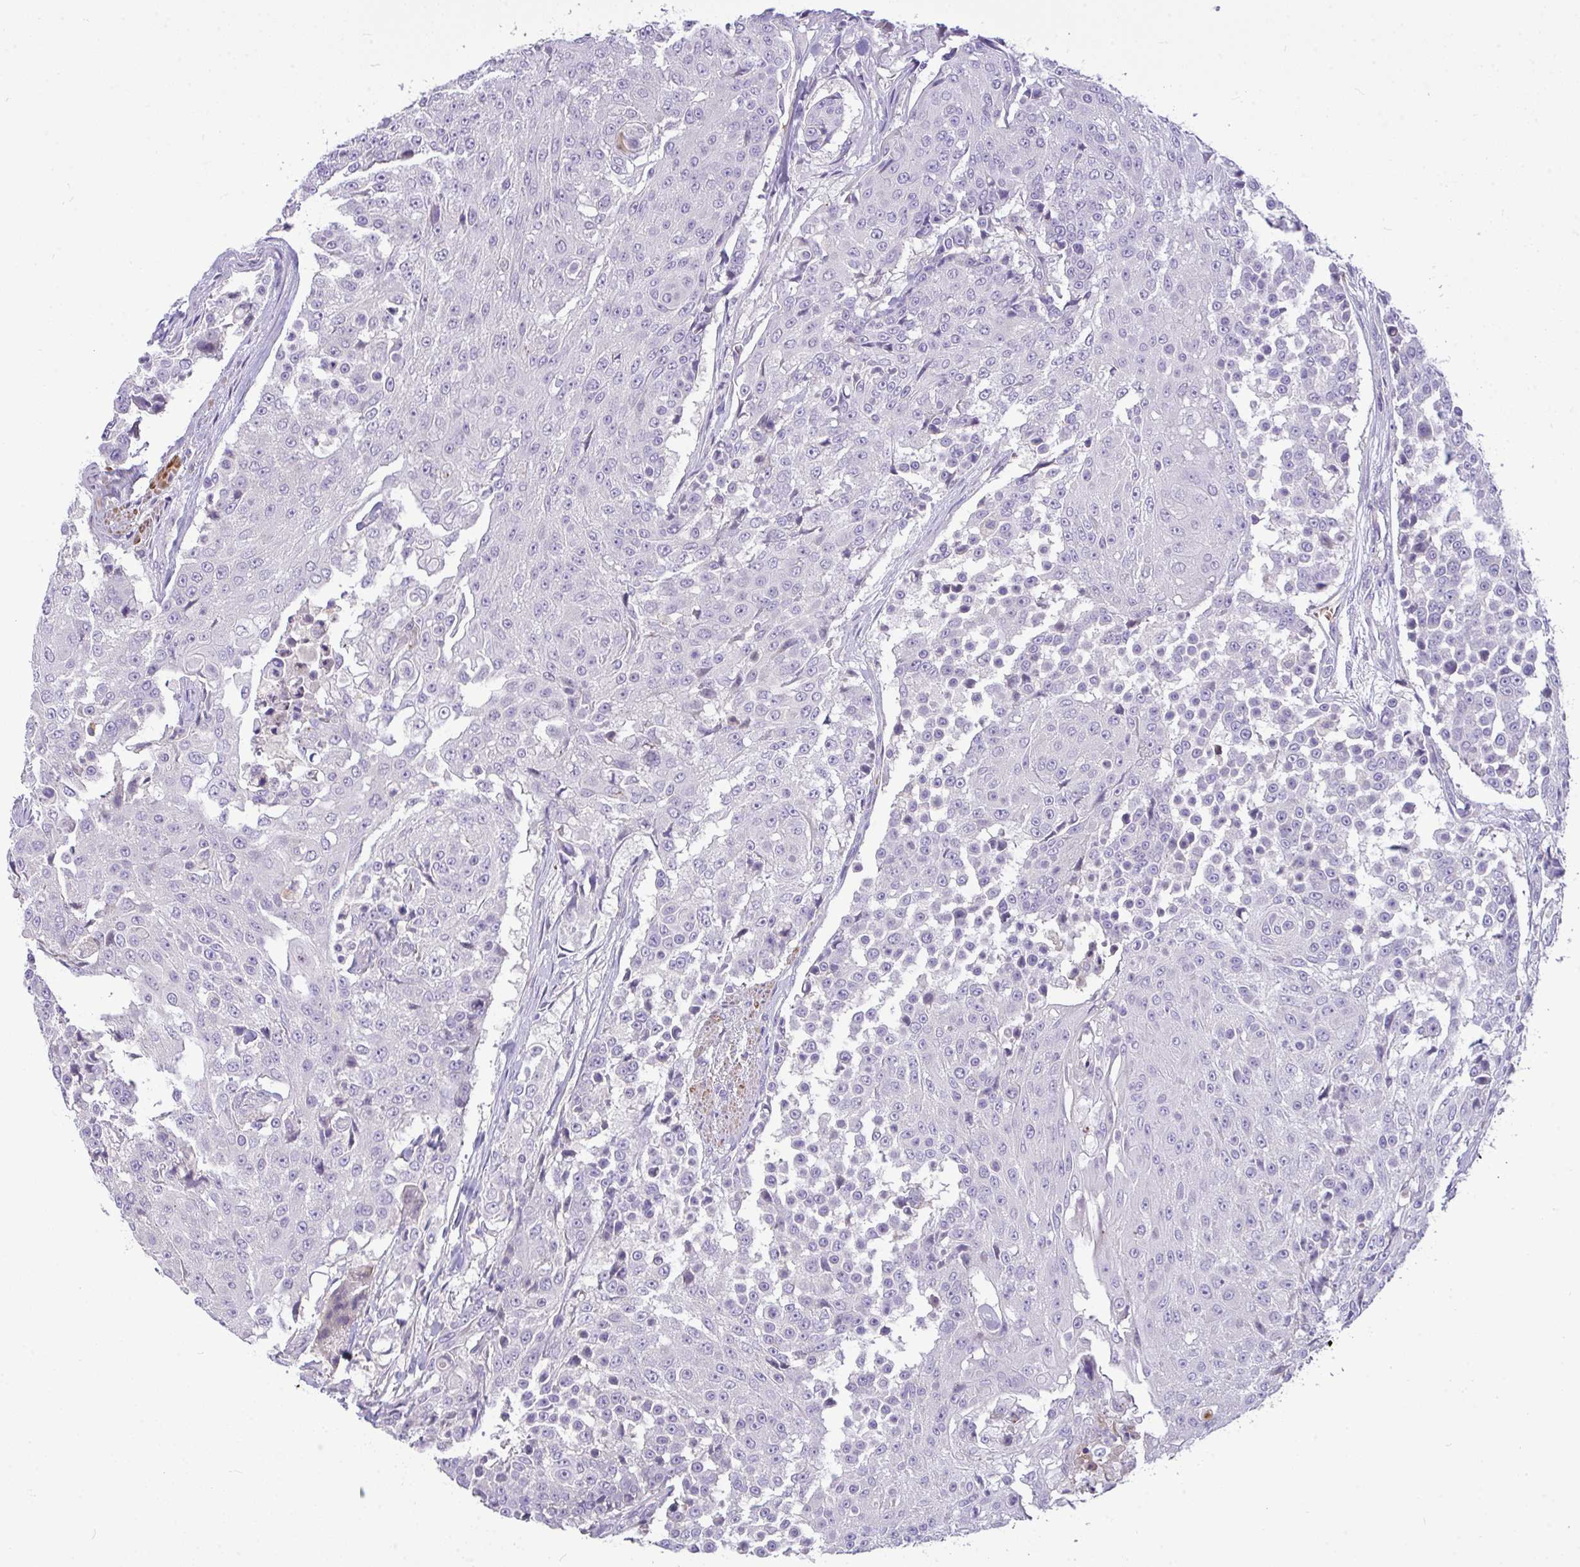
{"staining": {"intensity": "negative", "quantity": "none", "location": "none"}, "tissue": "urothelial cancer", "cell_type": "Tumor cells", "image_type": "cancer", "snomed": [{"axis": "morphology", "description": "Urothelial carcinoma, High grade"}, {"axis": "topography", "description": "Urinary bladder"}], "caption": "IHC of urothelial carcinoma (high-grade) demonstrates no expression in tumor cells.", "gene": "MOCS1", "patient": {"sex": "female", "age": 63}}